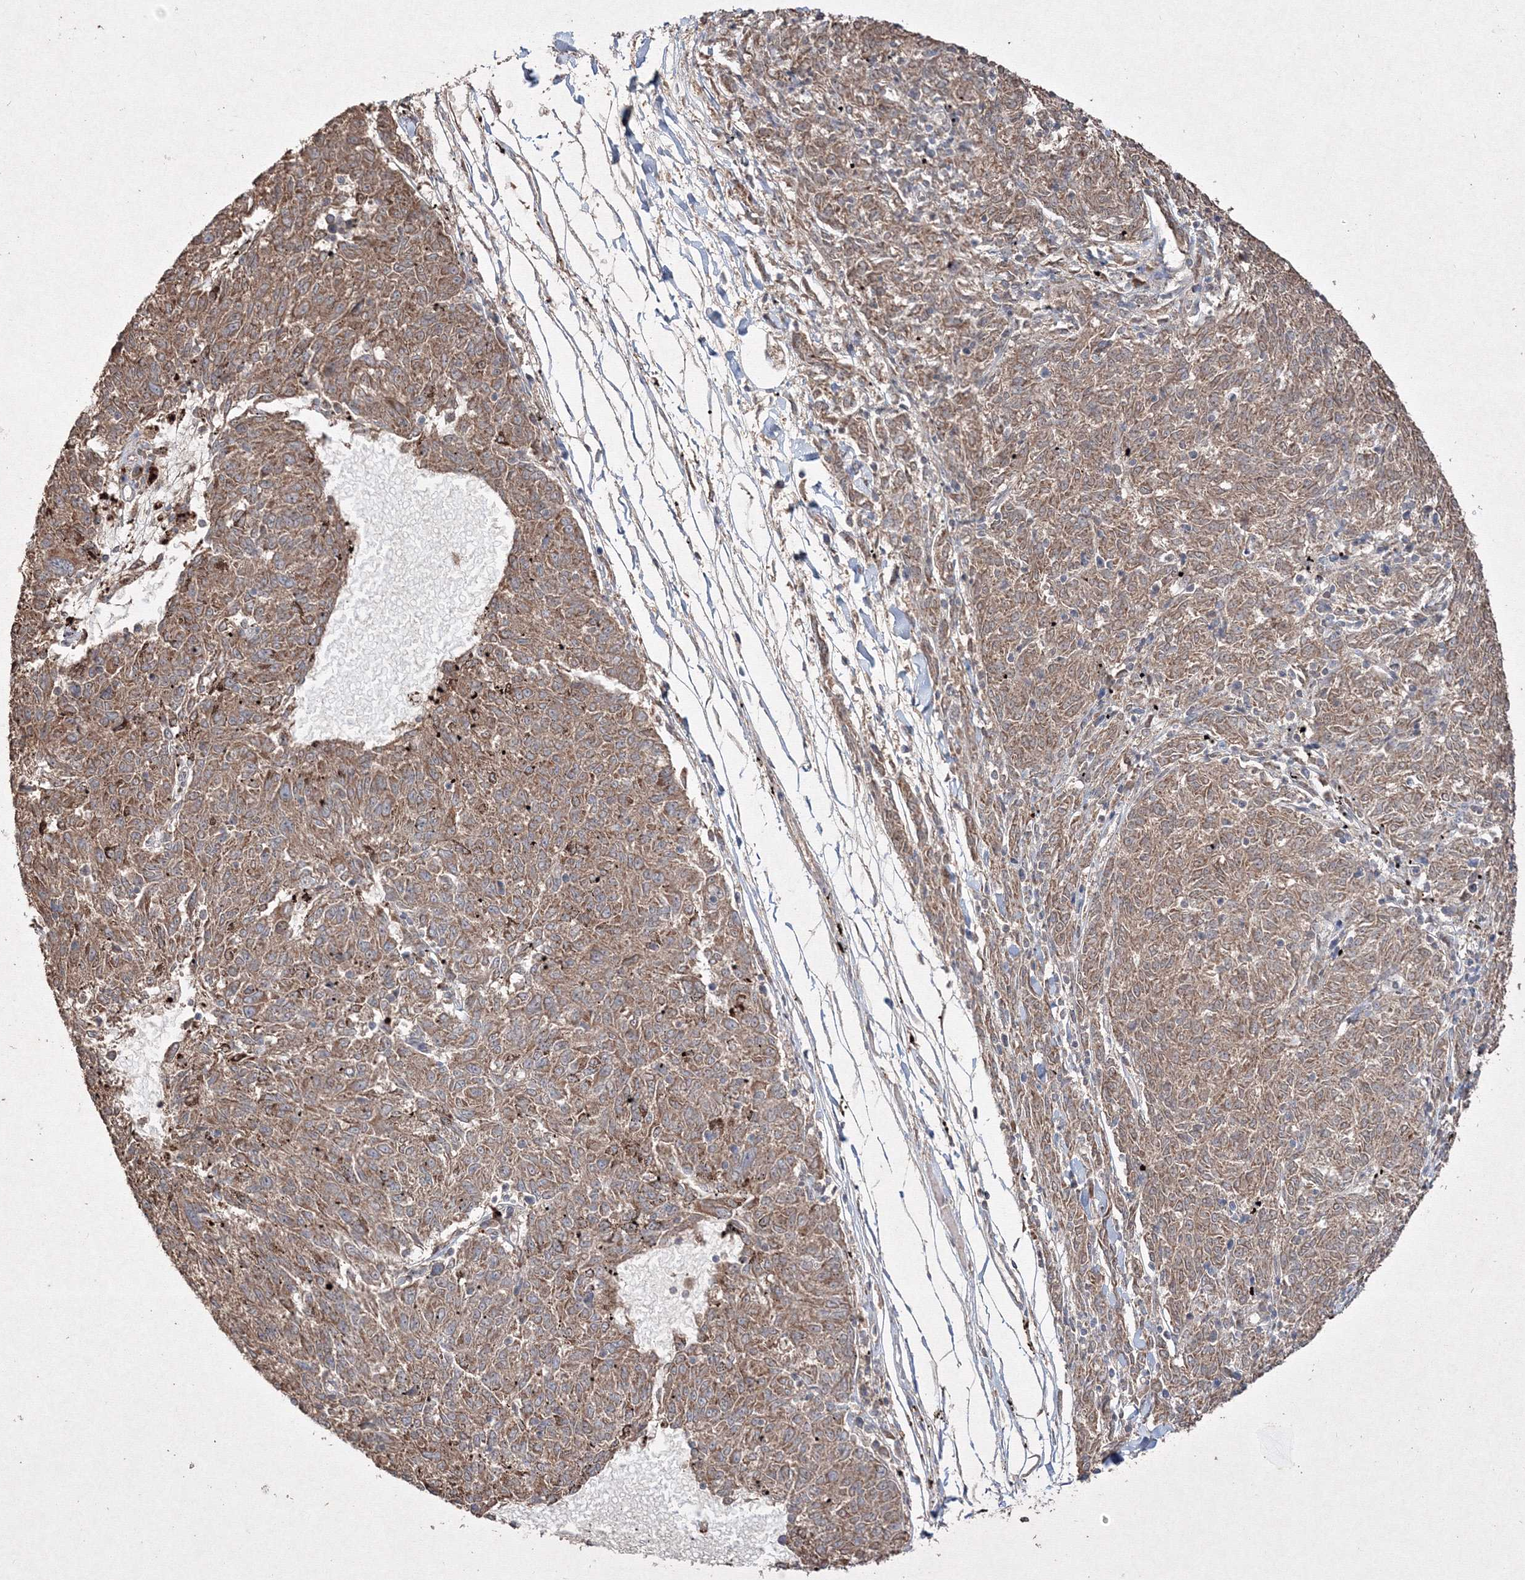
{"staining": {"intensity": "moderate", "quantity": ">75%", "location": "cytoplasmic/membranous"}, "tissue": "melanoma", "cell_type": "Tumor cells", "image_type": "cancer", "snomed": [{"axis": "morphology", "description": "Malignant melanoma, NOS"}, {"axis": "topography", "description": "Skin"}], "caption": "An immunohistochemistry (IHC) photomicrograph of tumor tissue is shown. Protein staining in brown labels moderate cytoplasmic/membranous positivity in melanoma within tumor cells. (DAB (3,3'-diaminobenzidine) IHC, brown staining for protein, blue staining for nuclei).", "gene": "GRSF1", "patient": {"sex": "female", "age": 72}}